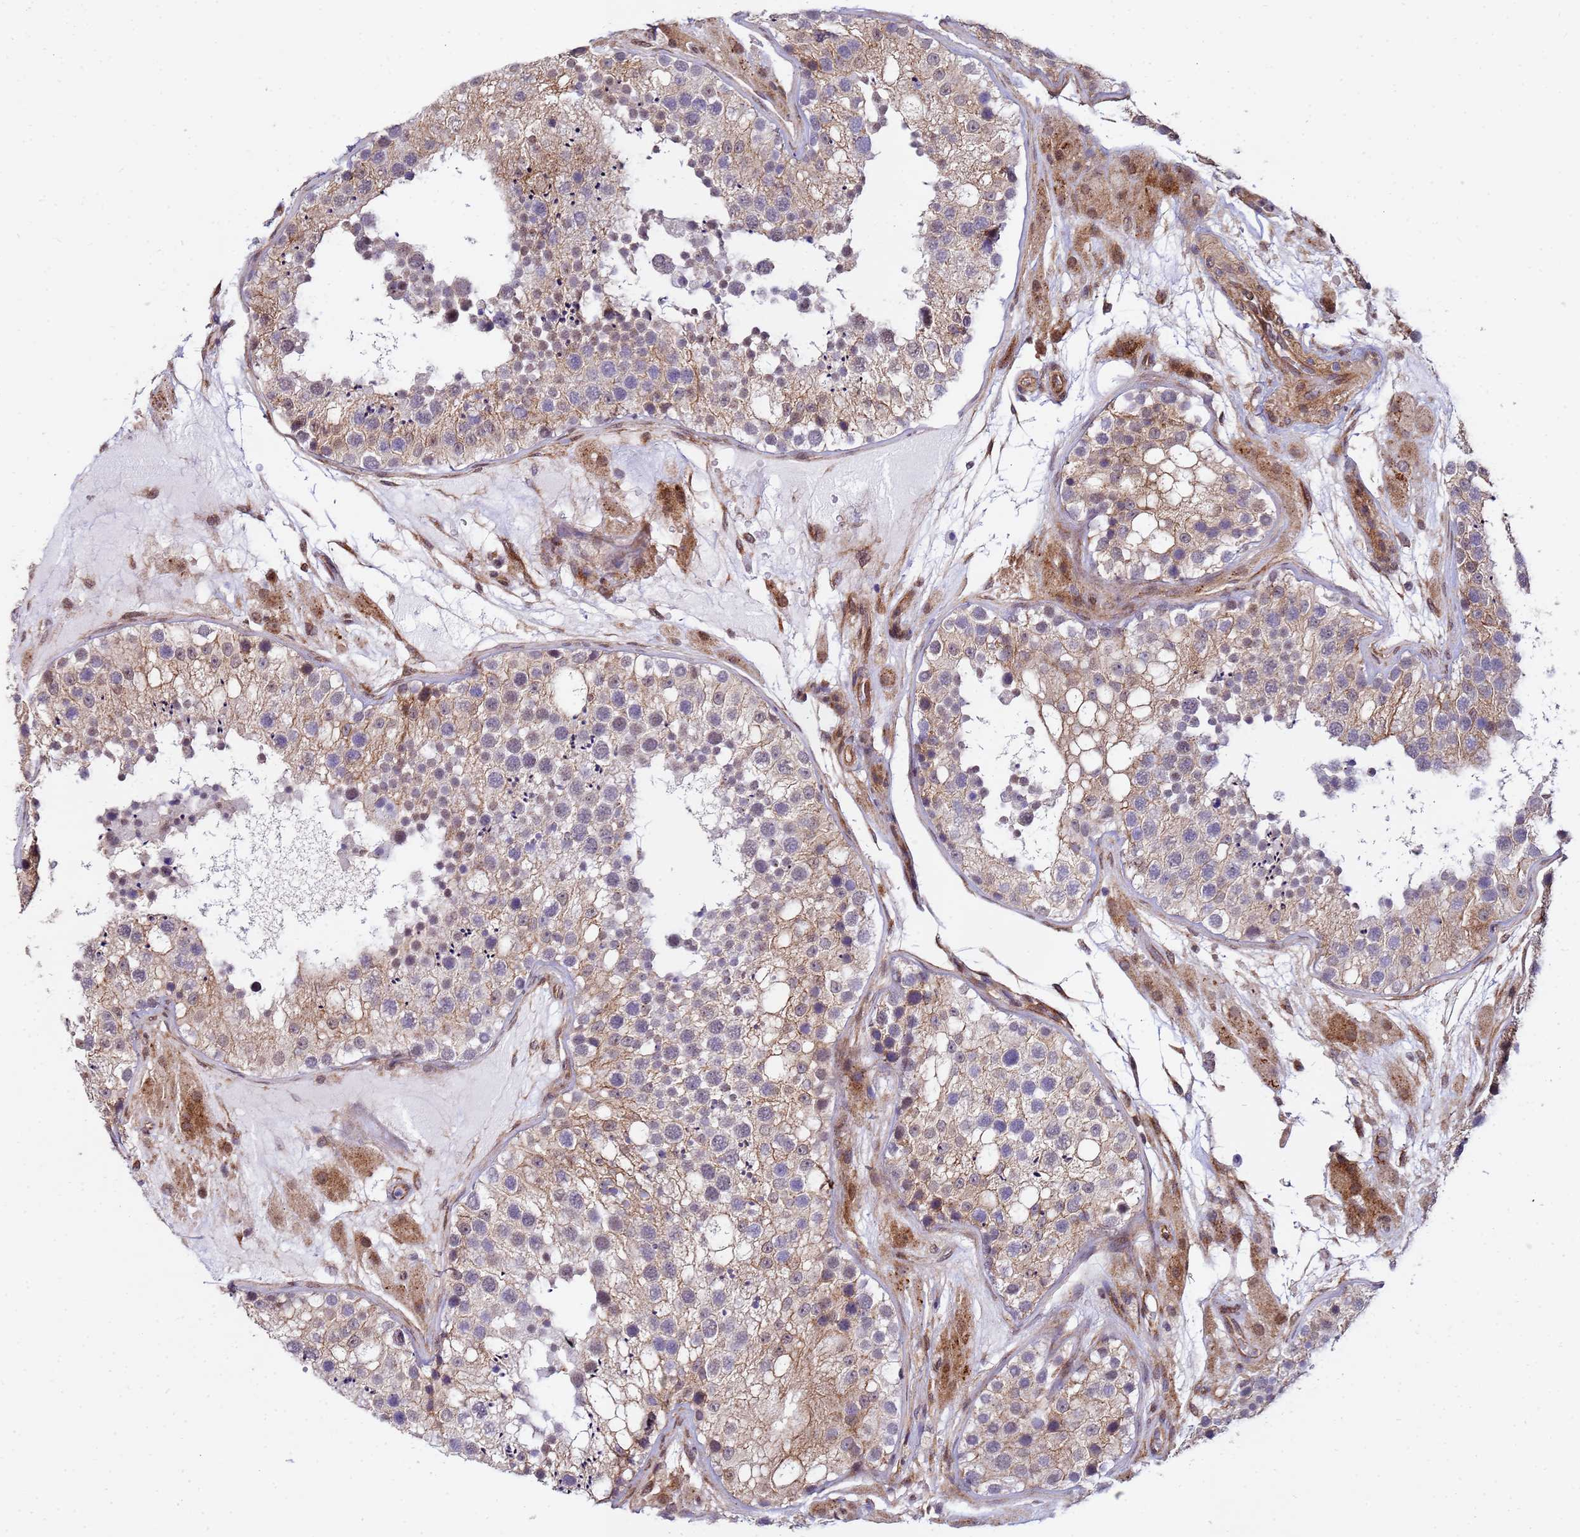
{"staining": {"intensity": "moderate", "quantity": "<25%", "location": "cytoplasmic/membranous,nuclear"}, "tissue": "testis", "cell_type": "Cells in seminiferous ducts", "image_type": "normal", "snomed": [{"axis": "morphology", "description": "Normal tissue, NOS"}, {"axis": "topography", "description": "Testis"}], "caption": "DAB immunohistochemical staining of benign human testis shows moderate cytoplasmic/membranous,nuclear protein staining in about <25% of cells in seminiferous ducts.", "gene": "TRIP6", "patient": {"sex": "male", "age": 26}}